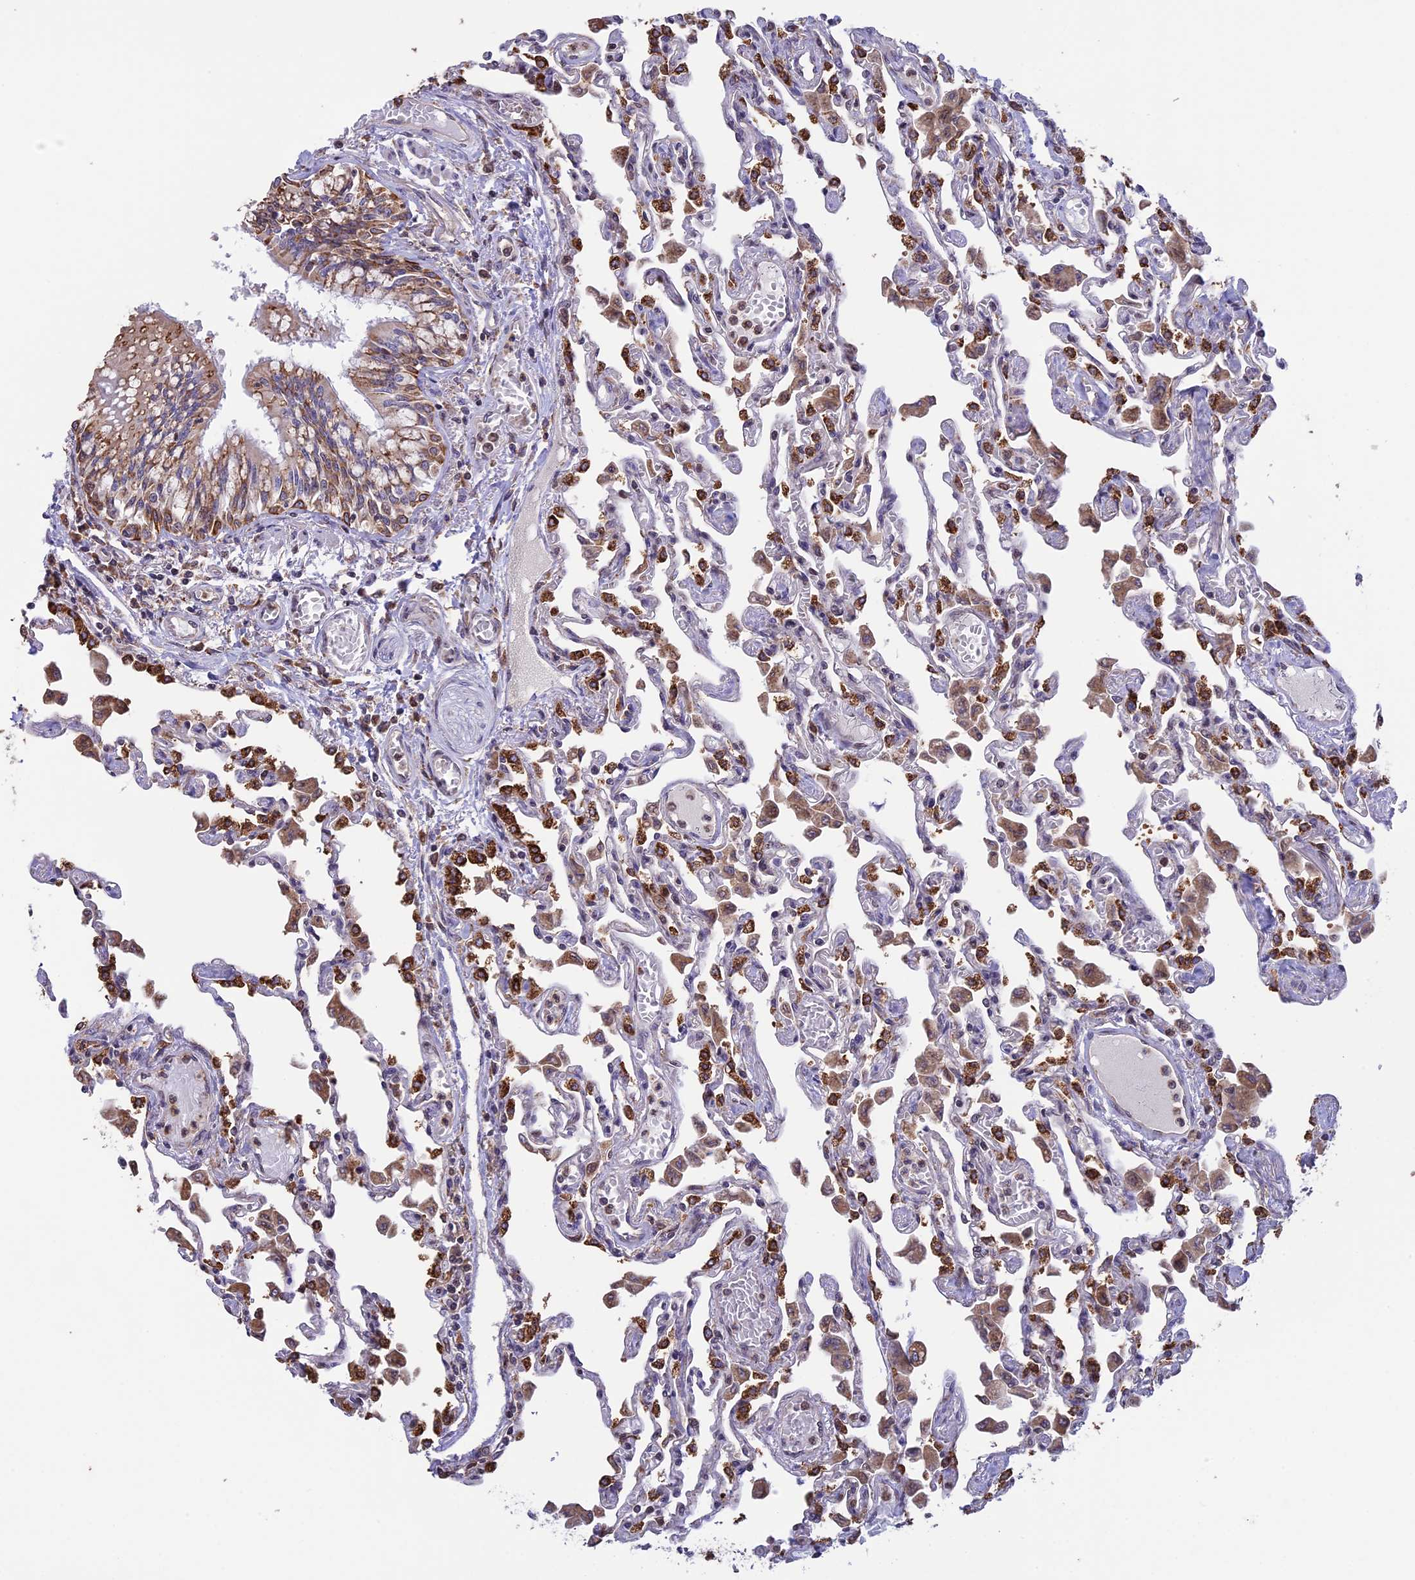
{"staining": {"intensity": "strong", "quantity": "25%-75%", "location": "cytoplasmic/membranous"}, "tissue": "lung", "cell_type": "Alveolar cells", "image_type": "normal", "snomed": [{"axis": "morphology", "description": "Normal tissue, NOS"}, {"axis": "topography", "description": "Bronchus"}, {"axis": "topography", "description": "Lung"}], "caption": "IHC photomicrograph of benign lung: lung stained using immunohistochemistry (IHC) demonstrates high levels of strong protein expression localized specifically in the cytoplasmic/membranous of alveolar cells, appearing as a cytoplasmic/membranous brown color.", "gene": "DMRTA2", "patient": {"sex": "female", "age": 49}}